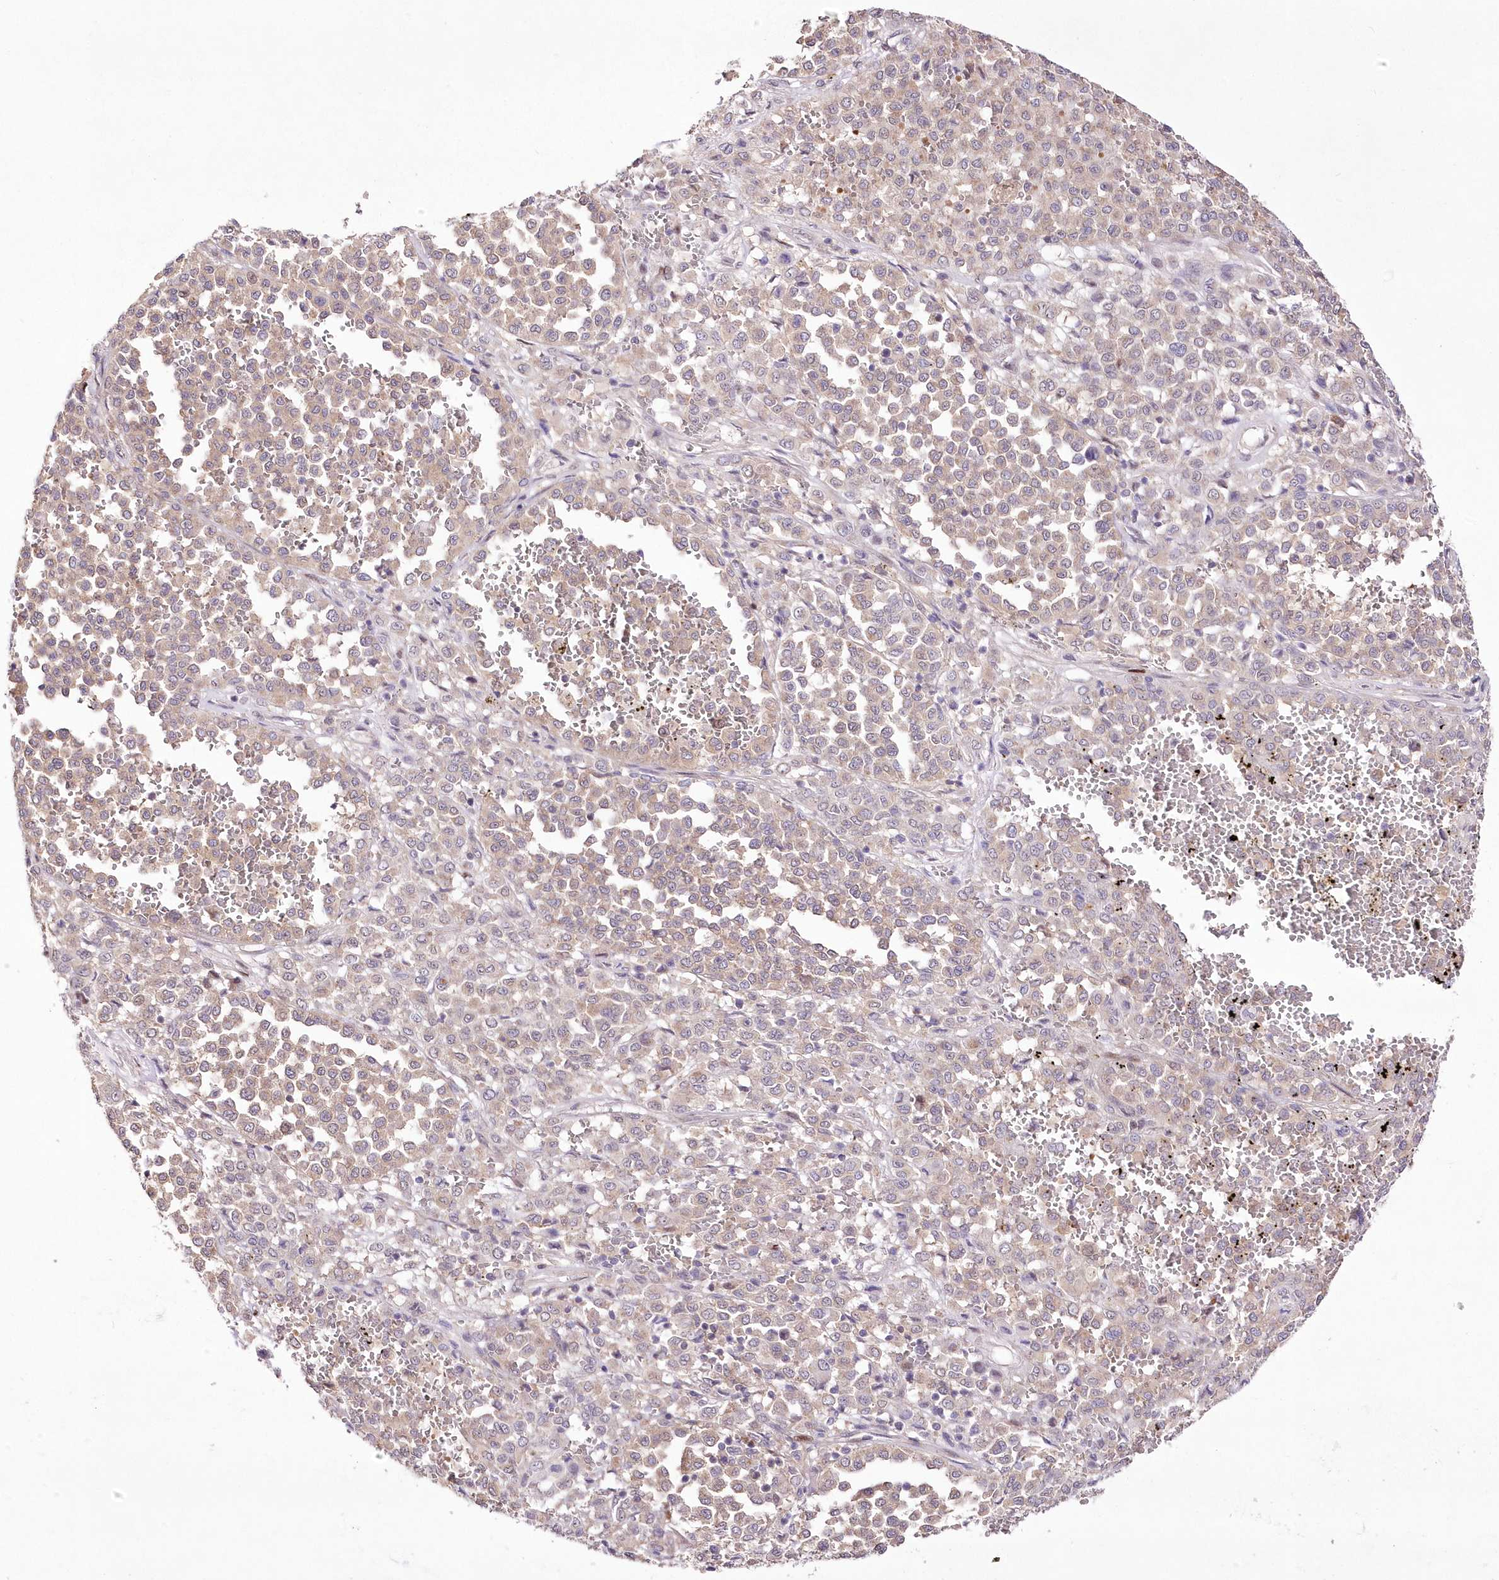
{"staining": {"intensity": "weak", "quantity": ">75%", "location": "cytoplasmic/membranous"}, "tissue": "melanoma", "cell_type": "Tumor cells", "image_type": "cancer", "snomed": [{"axis": "morphology", "description": "Malignant melanoma, Metastatic site"}, {"axis": "topography", "description": "Pancreas"}], "caption": "Immunohistochemical staining of melanoma exhibits low levels of weak cytoplasmic/membranous protein staining in about >75% of tumor cells. (Brightfield microscopy of DAB IHC at high magnification).", "gene": "FAM241B", "patient": {"sex": "female", "age": 30}}